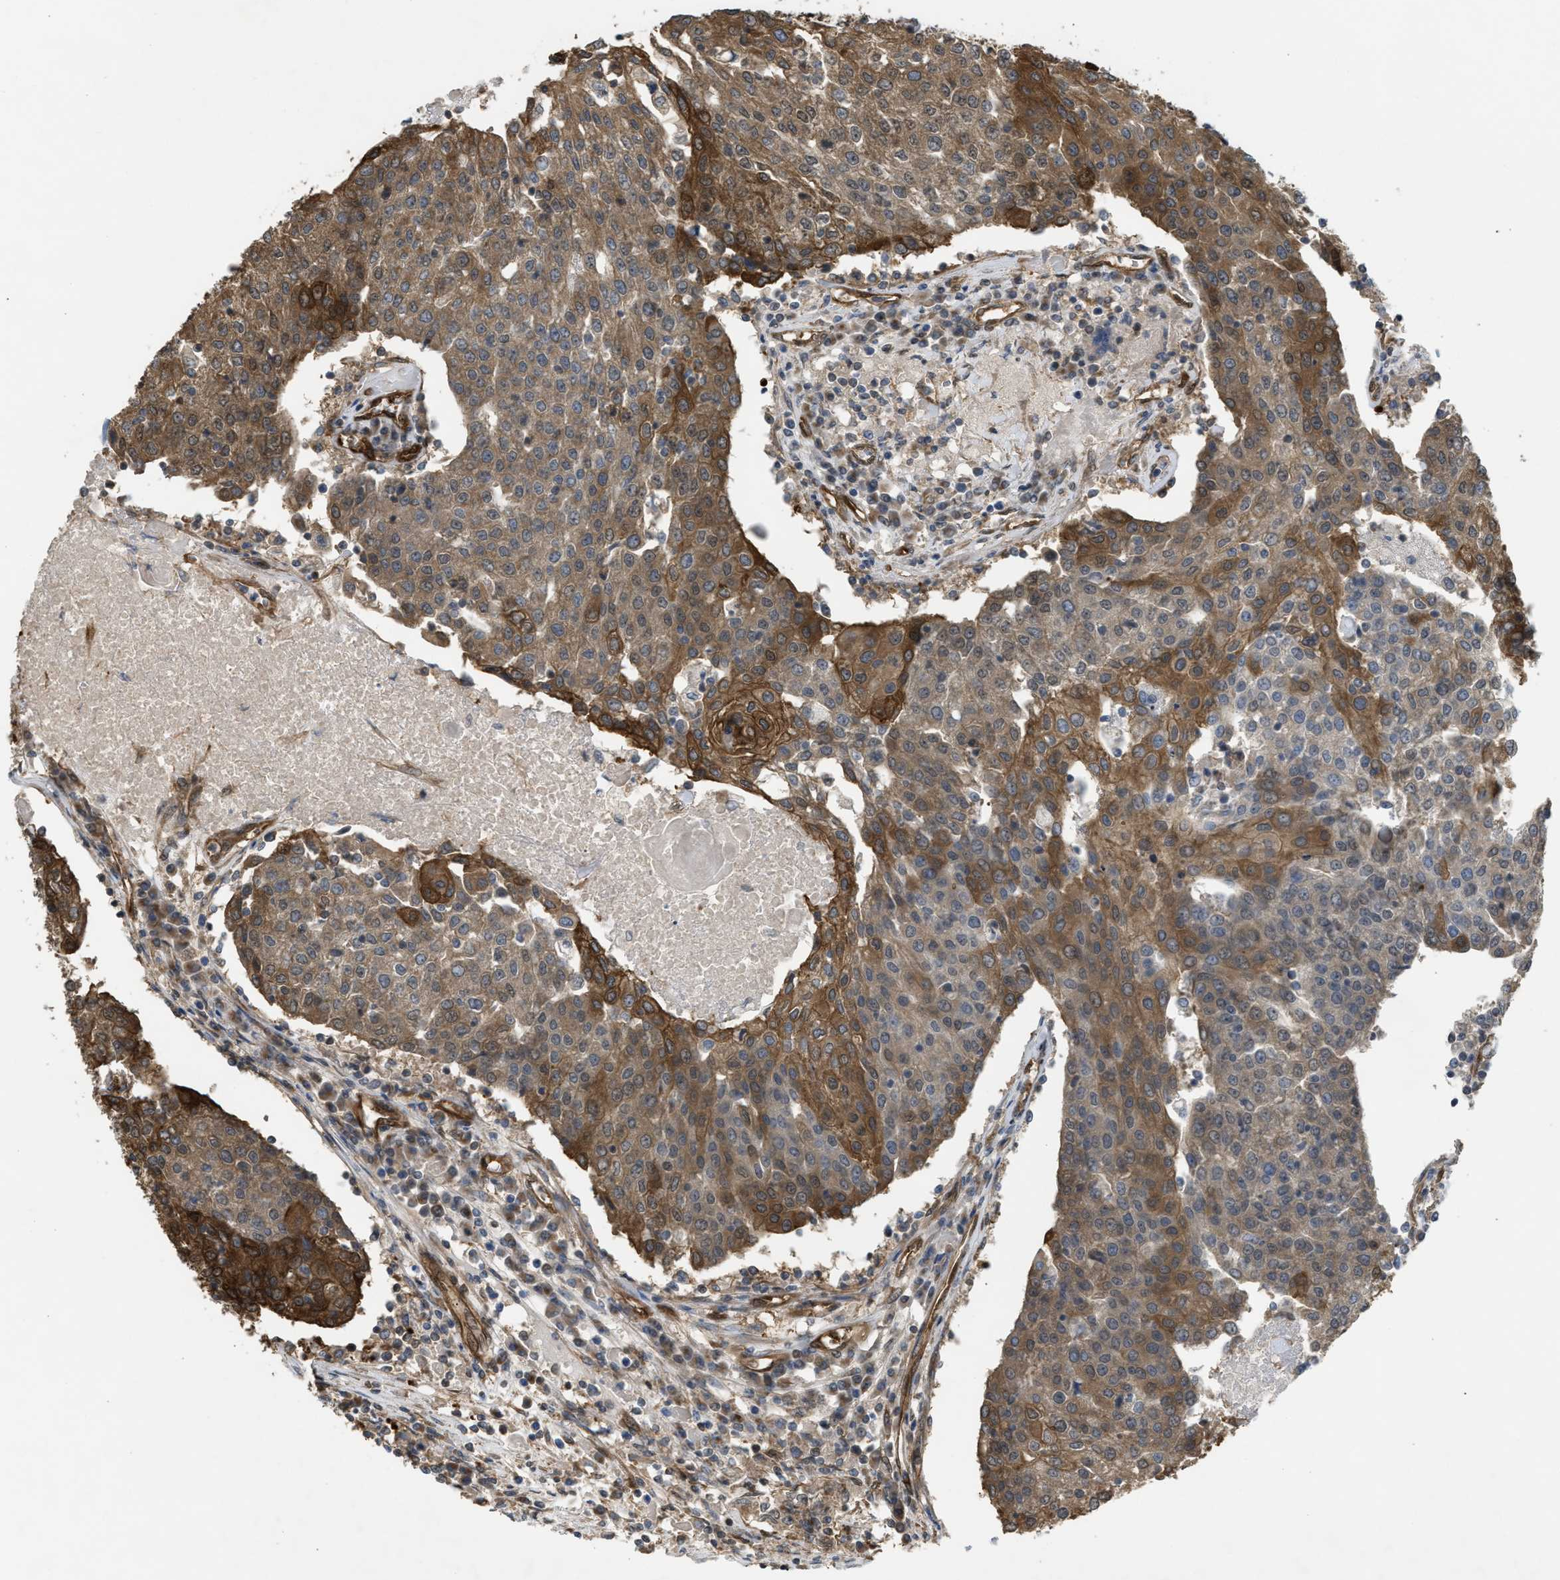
{"staining": {"intensity": "moderate", "quantity": ">75%", "location": "cytoplasmic/membranous"}, "tissue": "urothelial cancer", "cell_type": "Tumor cells", "image_type": "cancer", "snomed": [{"axis": "morphology", "description": "Urothelial carcinoma, High grade"}, {"axis": "topography", "description": "Urinary bladder"}], "caption": "A high-resolution histopathology image shows IHC staining of urothelial cancer, which exhibits moderate cytoplasmic/membranous staining in approximately >75% of tumor cells. (Brightfield microscopy of DAB IHC at high magnification).", "gene": "BAG3", "patient": {"sex": "female", "age": 85}}